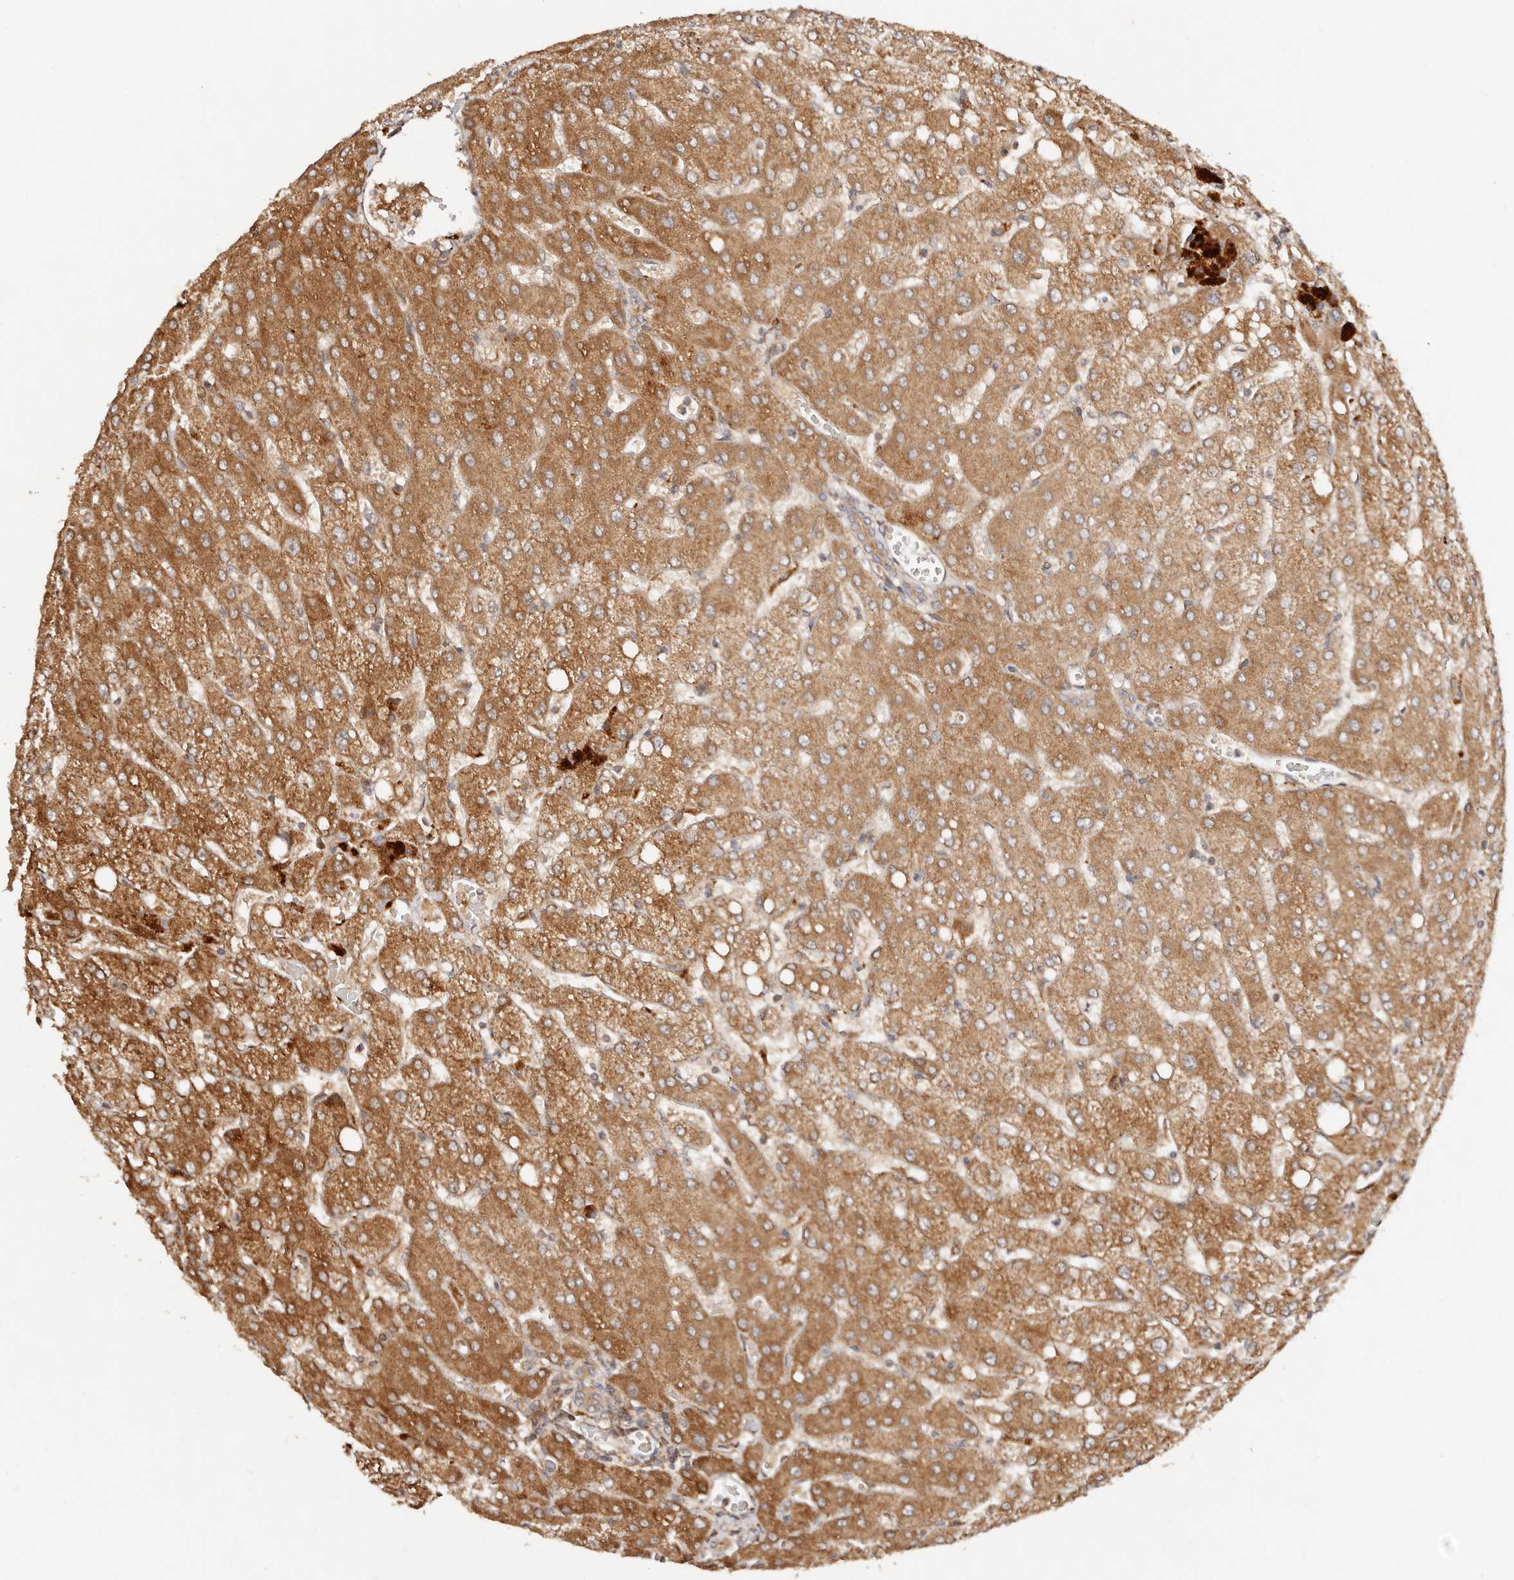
{"staining": {"intensity": "weak", "quantity": ">75%", "location": "cytoplasmic/membranous"}, "tissue": "liver", "cell_type": "Cholangiocytes", "image_type": "normal", "snomed": [{"axis": "morphology", "description": "Normal tissue, NOS"}, {"axis": "topography", "description": "Liver"}], "caption": "Normal liver was stained to show a protein in brown. There is low levels of weak cytoplasmic/membranous staining in about >75% of cholangiocytes. (DAB IHC with brightfield microscopy, high magnification).", "gene": "DENND11", "patient": {"sex": "female", "age": 54}}